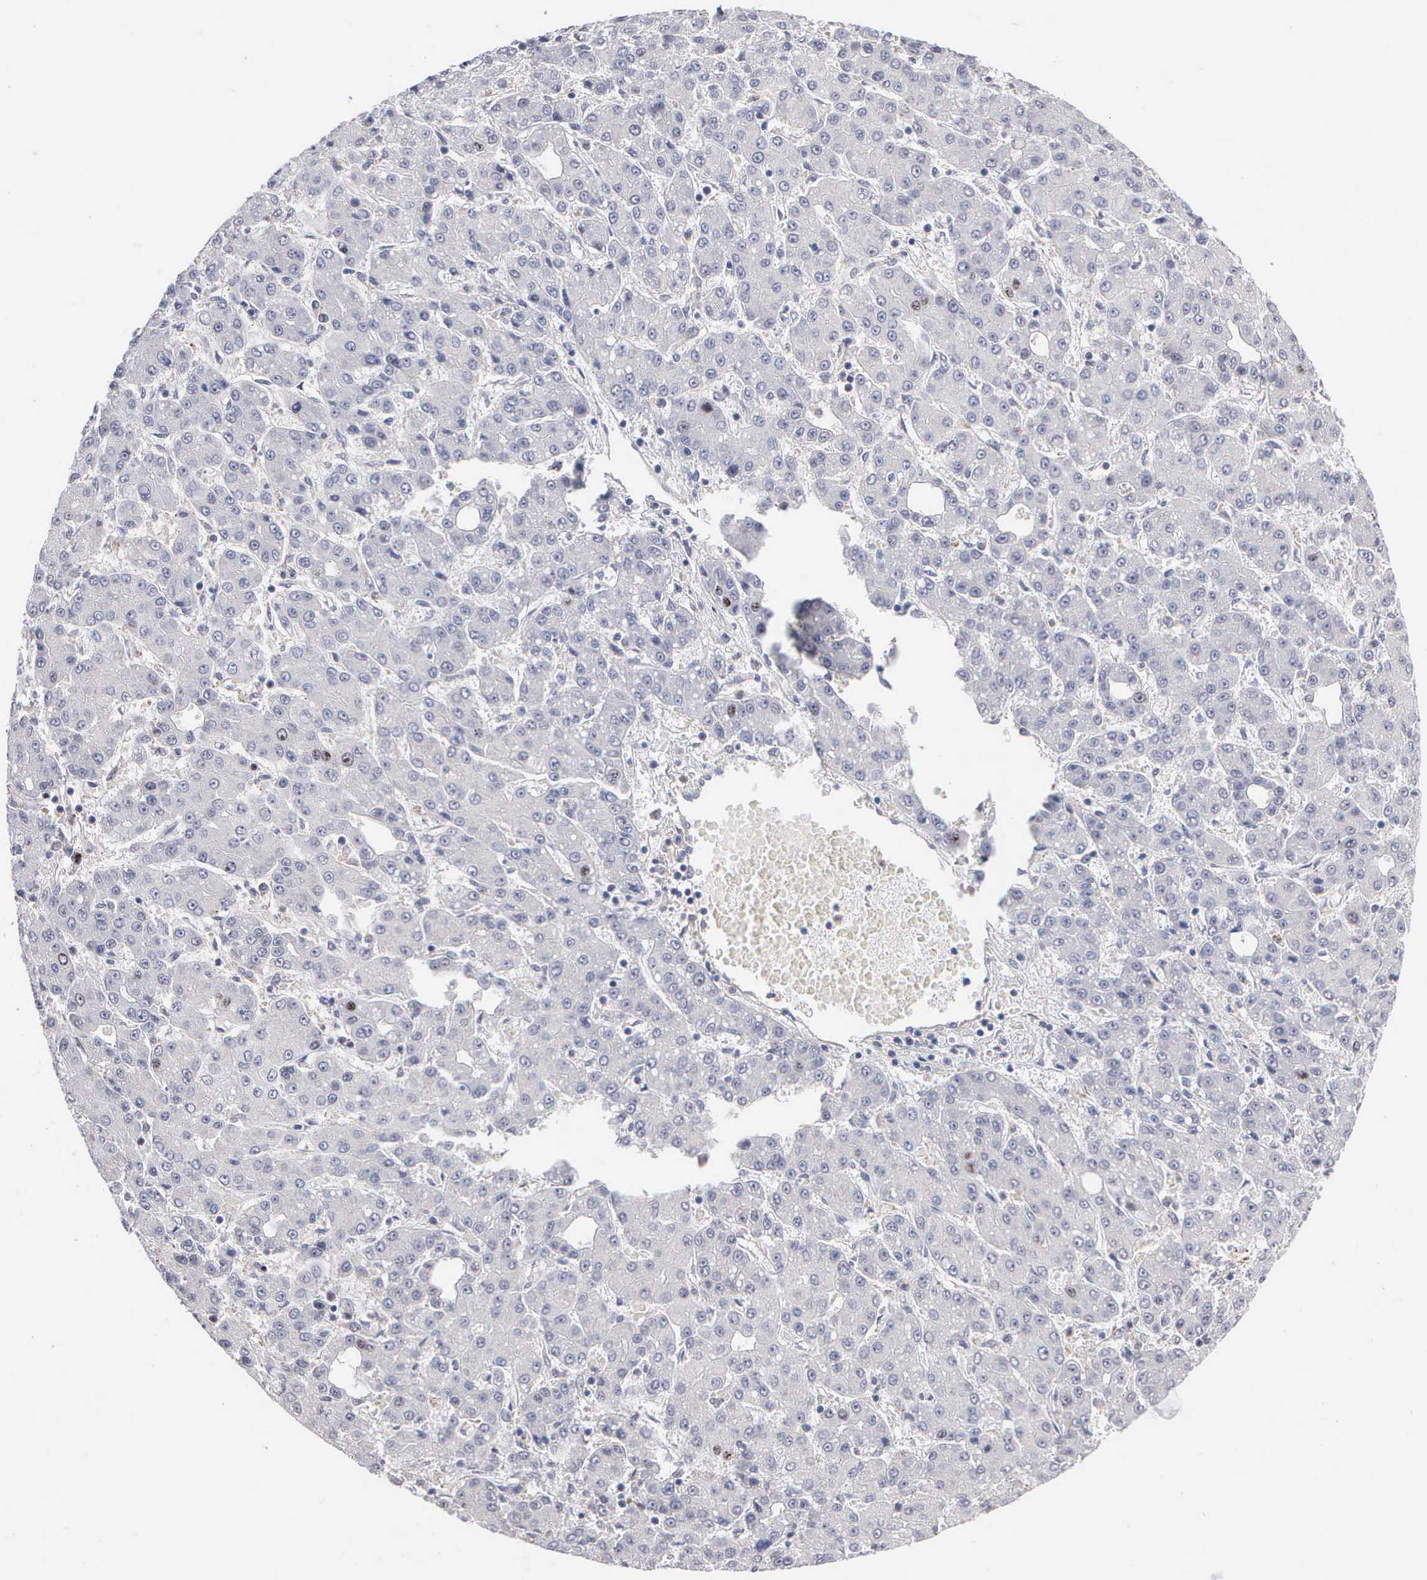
{"staining": {"intensity": "negative", "quantity": "none", "location": "none"}, "tissue": "liver cancer", "cell_type": "Tumor cells", "image_type": "cancer", "snomed": [{"axis": "morphology", "description": "Carcinoma, Hepatocellular, NOS"}, {"axis": "topography", "description": "Liver"}], "caption": "A histopathology image of liver cancer (hepatocellular carcinoma) stained for a protein displays no brown staining in tumor cells.", "gene": "KDM6A", "patient": {"sex": "male", "age": 69}}